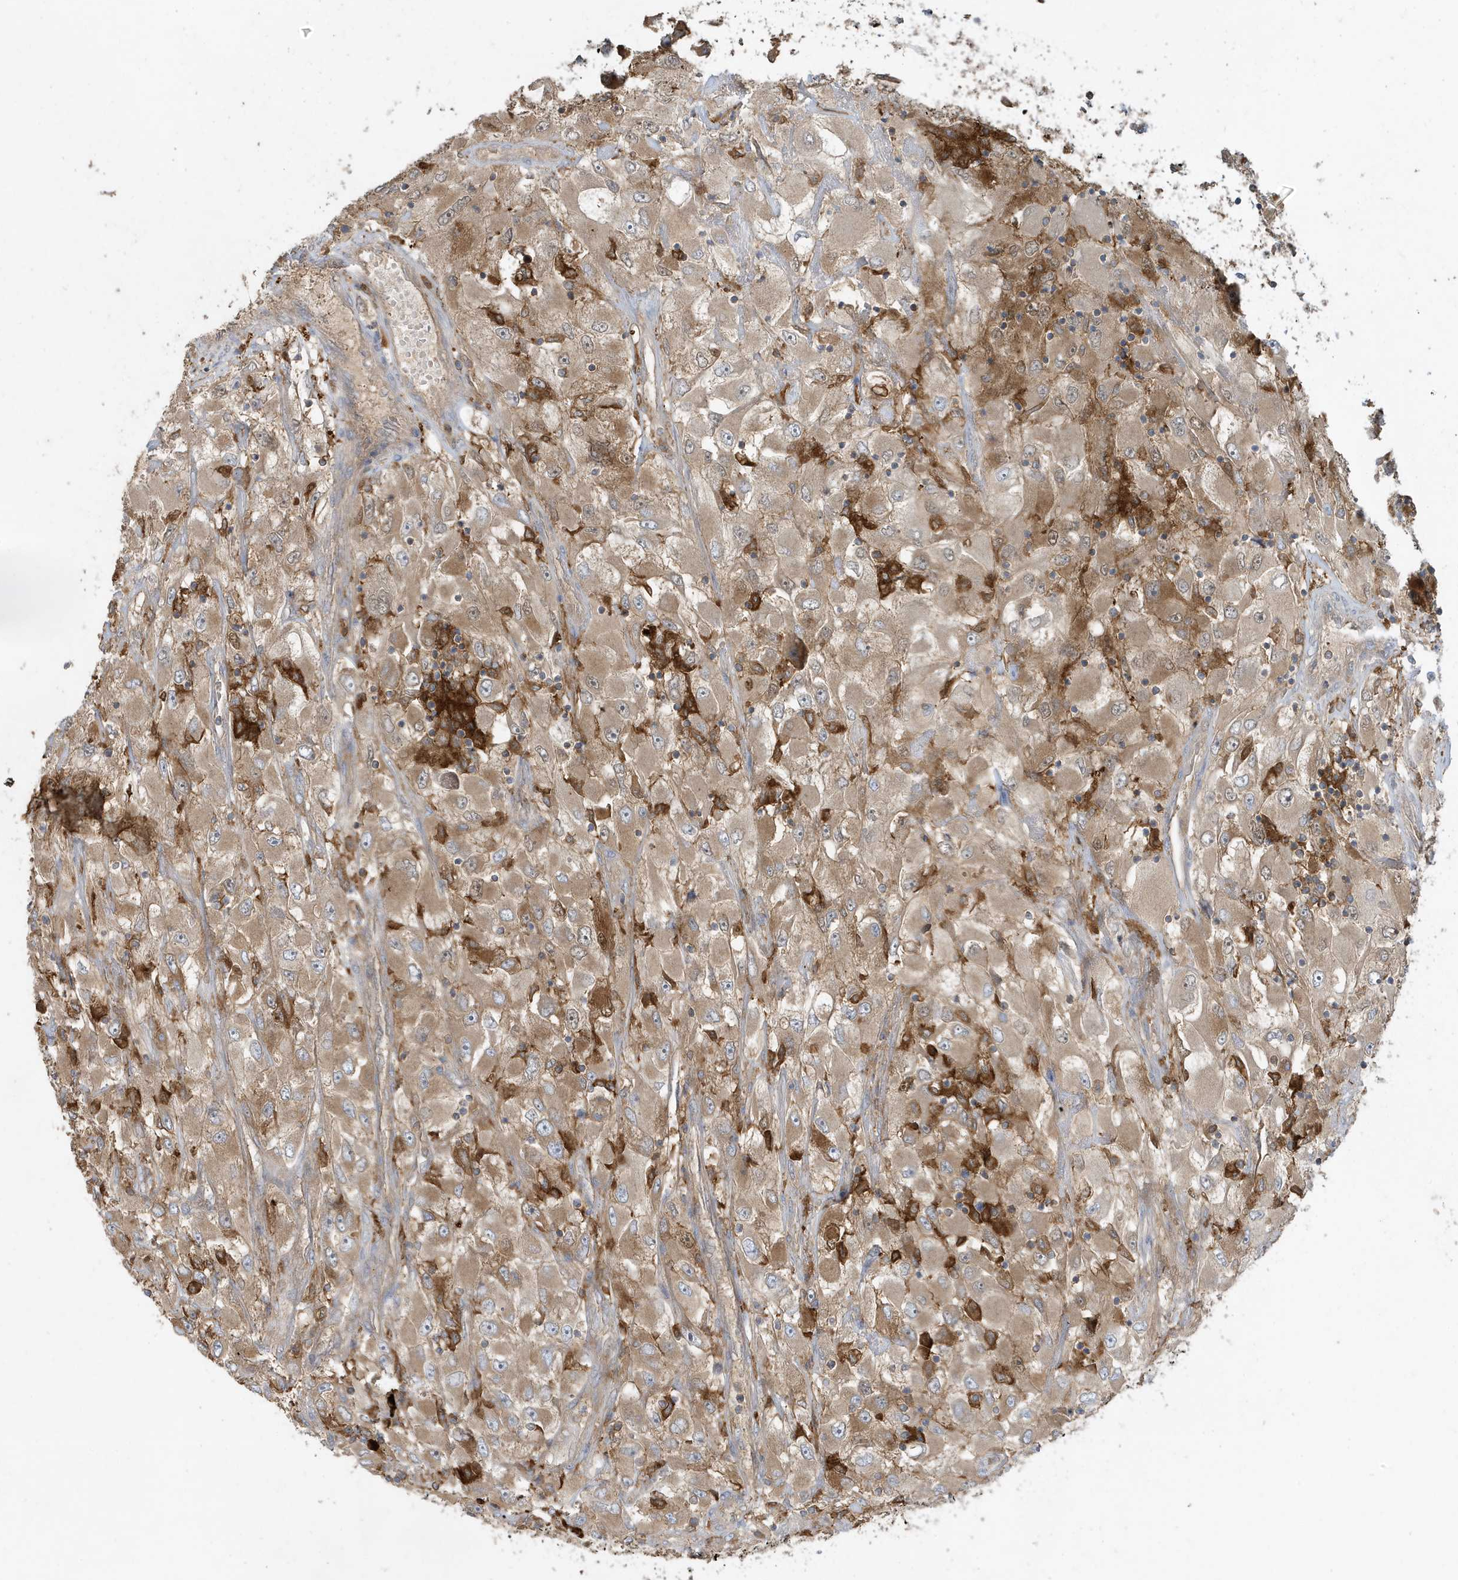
{"staining": {"intensity": "weak", "quantity": ">75%", "location": "cytoplasmic/membranous"}, "tissue": "renal cancer", "cell_type": "Tumor cells", "image_type": "cancer", "snomed": [{"axis": "morphology", "description": "Adenocarcinoma, NOS"}, {"axis": "topography", "description": "Kidney"}], "caption": "Renal cancer stained with immunohistochemistry (IHC) demonstrates weak cytoplasmic/membranous expression in approximately >75% of tumor cells.", "gene": "ABTB1", "patient": {"sex": "female", "age": 52}}